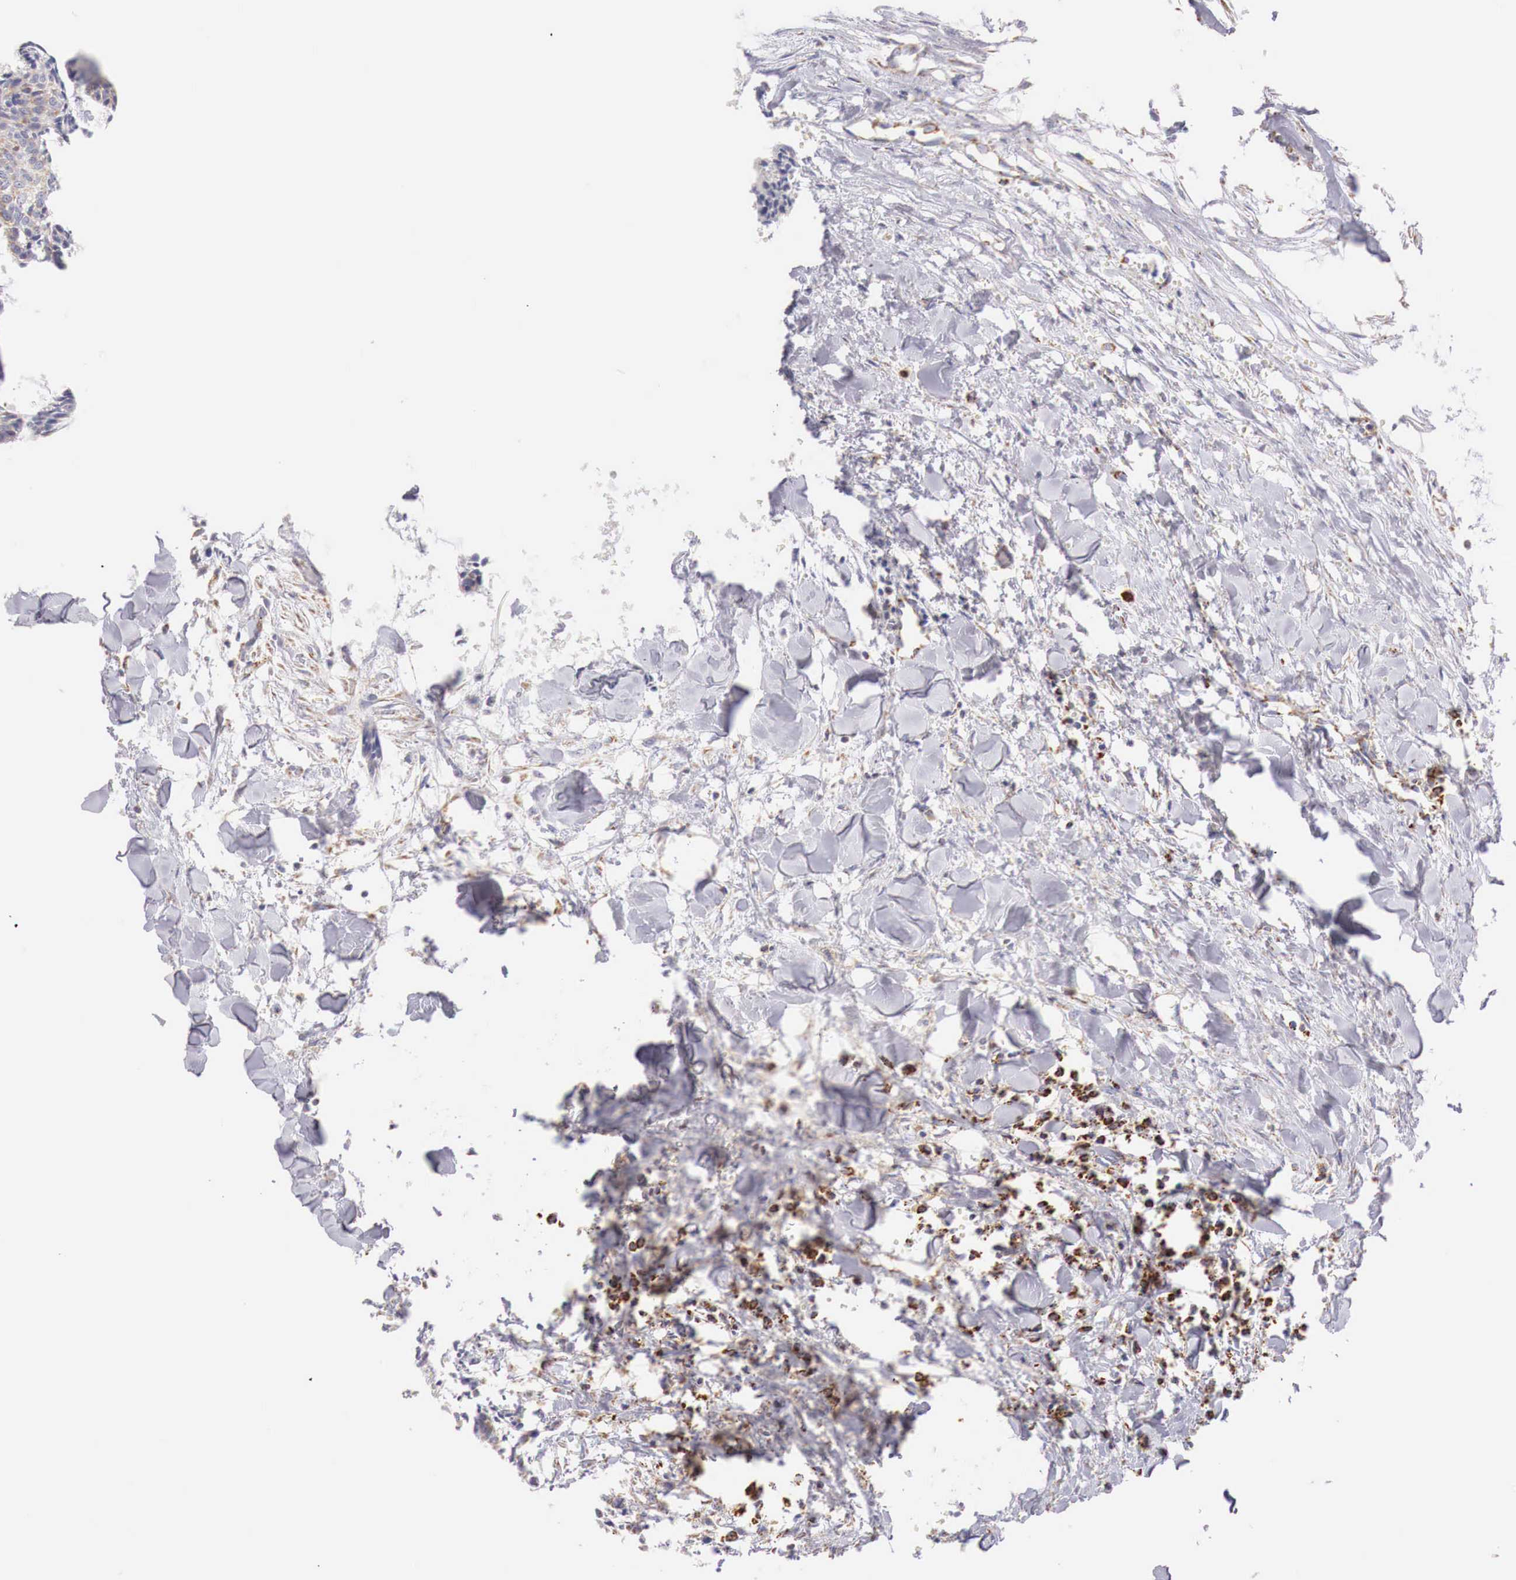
{"staining": {"intensity": "moderate", "quantity": "25%-75%", "location": "cytoplasmic/membranous"}, "tissue": "head and neck cancer", "cell_type": "Tumor cells", "image_type": "cancer", "snomed": [{"axis": "morphology", "description": "Squamous cell carcinoma, NOS"}, {"axis": "topography", "description": "Salivary gland"}, {"axis": "topography", "description": "Head-Neck"}], "caption": "Immunohistochemistry (IHC) (DAB) staining of head and neck cancer (squamous cell carcinoma) demonstrates moderate cytoplasmic/membranous protein positivity in approximately 25%-75% of tumor cells.", "gene": "IDH3G", "patient": {"sex": "male", "age": 70}}